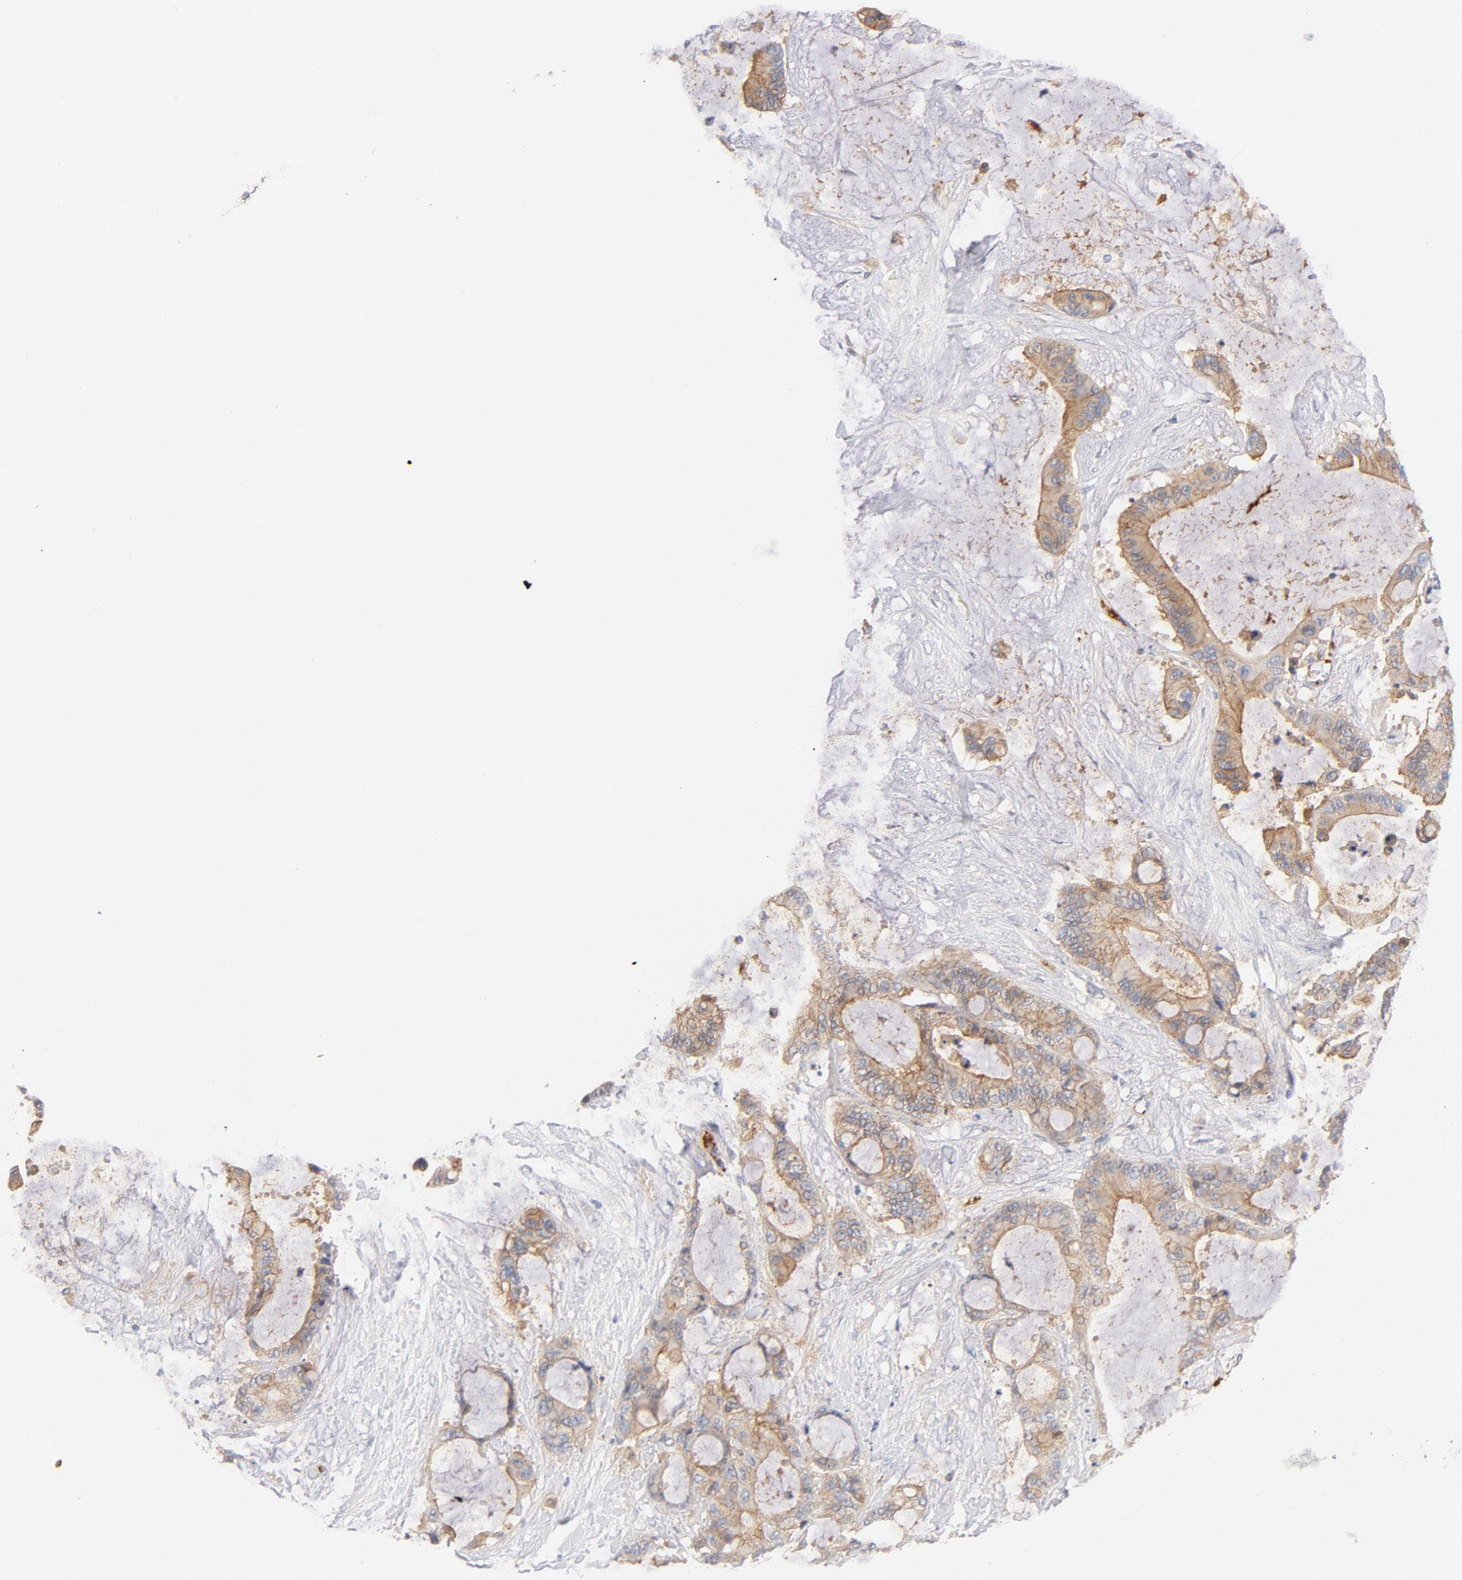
{"staining": {"intensity": "moderate", "quantity": ">75%", "location": "cytoplasmic/membranous"}, "tissue": "liver cancer", "cell_type": "Tumor cells", "image_type": "cancer", "snomed": [{"axis": "morphology", "description": "Cholangiocarcinoma"}, {"axis": "topography", "description": "Liver"}], "caption": "High-power microscopy captured an immunohistochemistry (IHC) histopathology image of cholangiocarcinoma (liver), revealing moderate cytoplasmic/membranous positivity in about >75% of tumor cells.", "gene": "SRC", "patient": {"sex": "female", "age": 73}}